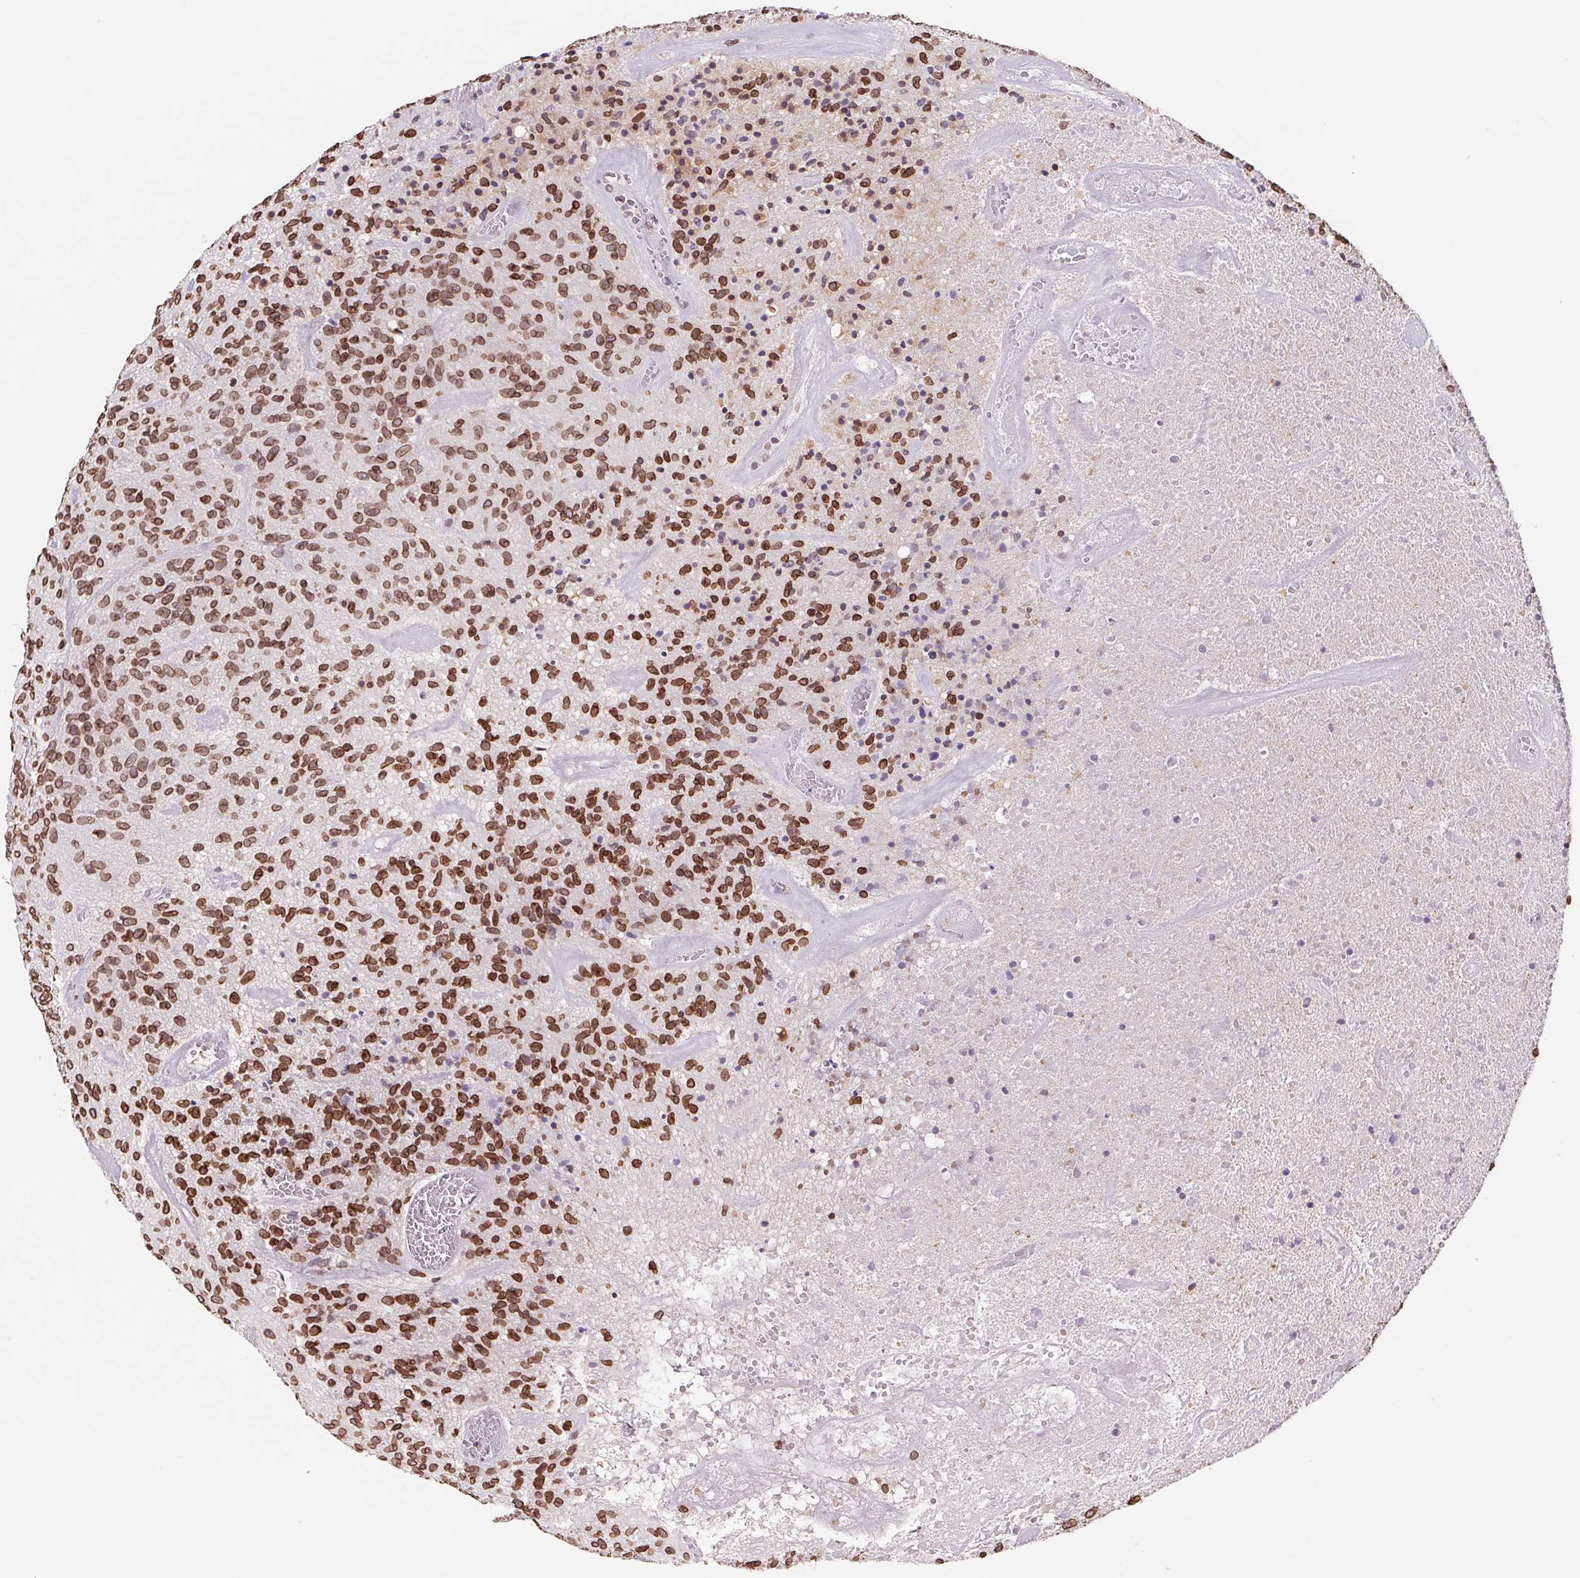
{"staining": {"intensity": "strong", "quantity": ">75%", "location": "cytoplasmic/membranous,nuclear"}, "tissue": "glioma", "cell_type": "Tumor cells", "image_type": "cancer", "snomed": [{"axis": "morphology", "description": "Glioma, malignant, High grade"}, {"axis": "topography", "description": "Brain"}], "caption": "DAB (3,3'-diaminobenzidine) immunohistochemical staining of human malignant glioma (high-grade) displays strong cytoplasmic/membranous and nuclear protein staining in approximately >75% of tumor cells.", "gene": "LMNB2", "patient": {"sex": "male", "age": 76}}